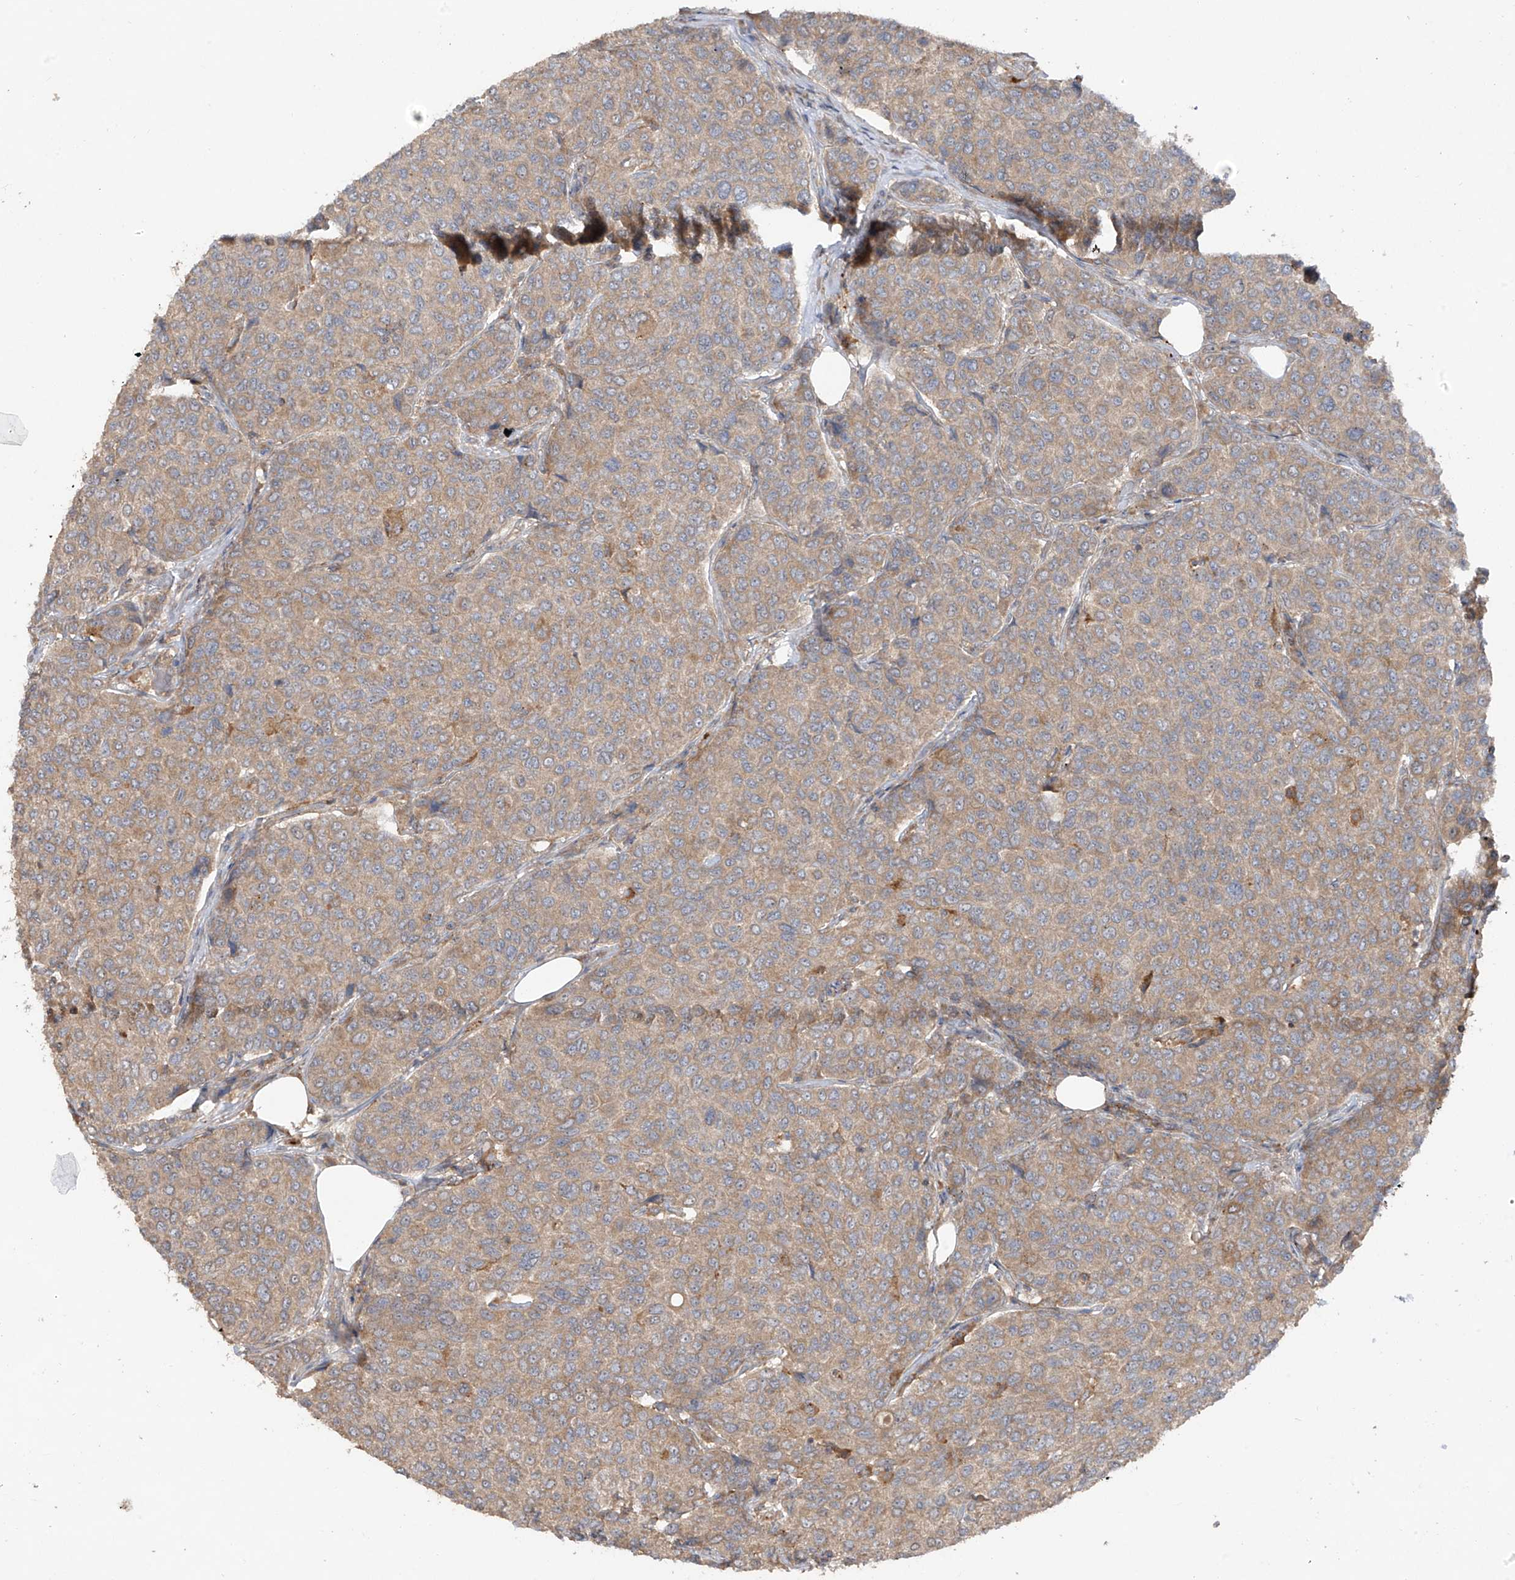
{"staining": {"intensity": "moderate", "quantity": ">75%", "location": "cytoplasmic/membranous"}, "tissue": "breast cancer", "cell_type": "Tumor cells", "image_type": "cancer", "snomed": [{"axis": "morphology", "description": "Duct carcinoma"}, {"axis": "topography", "description": "Breast"}], "caption": "A histopathology image of breast cancer (intraductal carcinoma) stained for a protein shows moderate cytoplasmic/membranous brown staining in tumor cells.", "gene": "LDAH", "patient": {"sex": "female", "age": 55}}